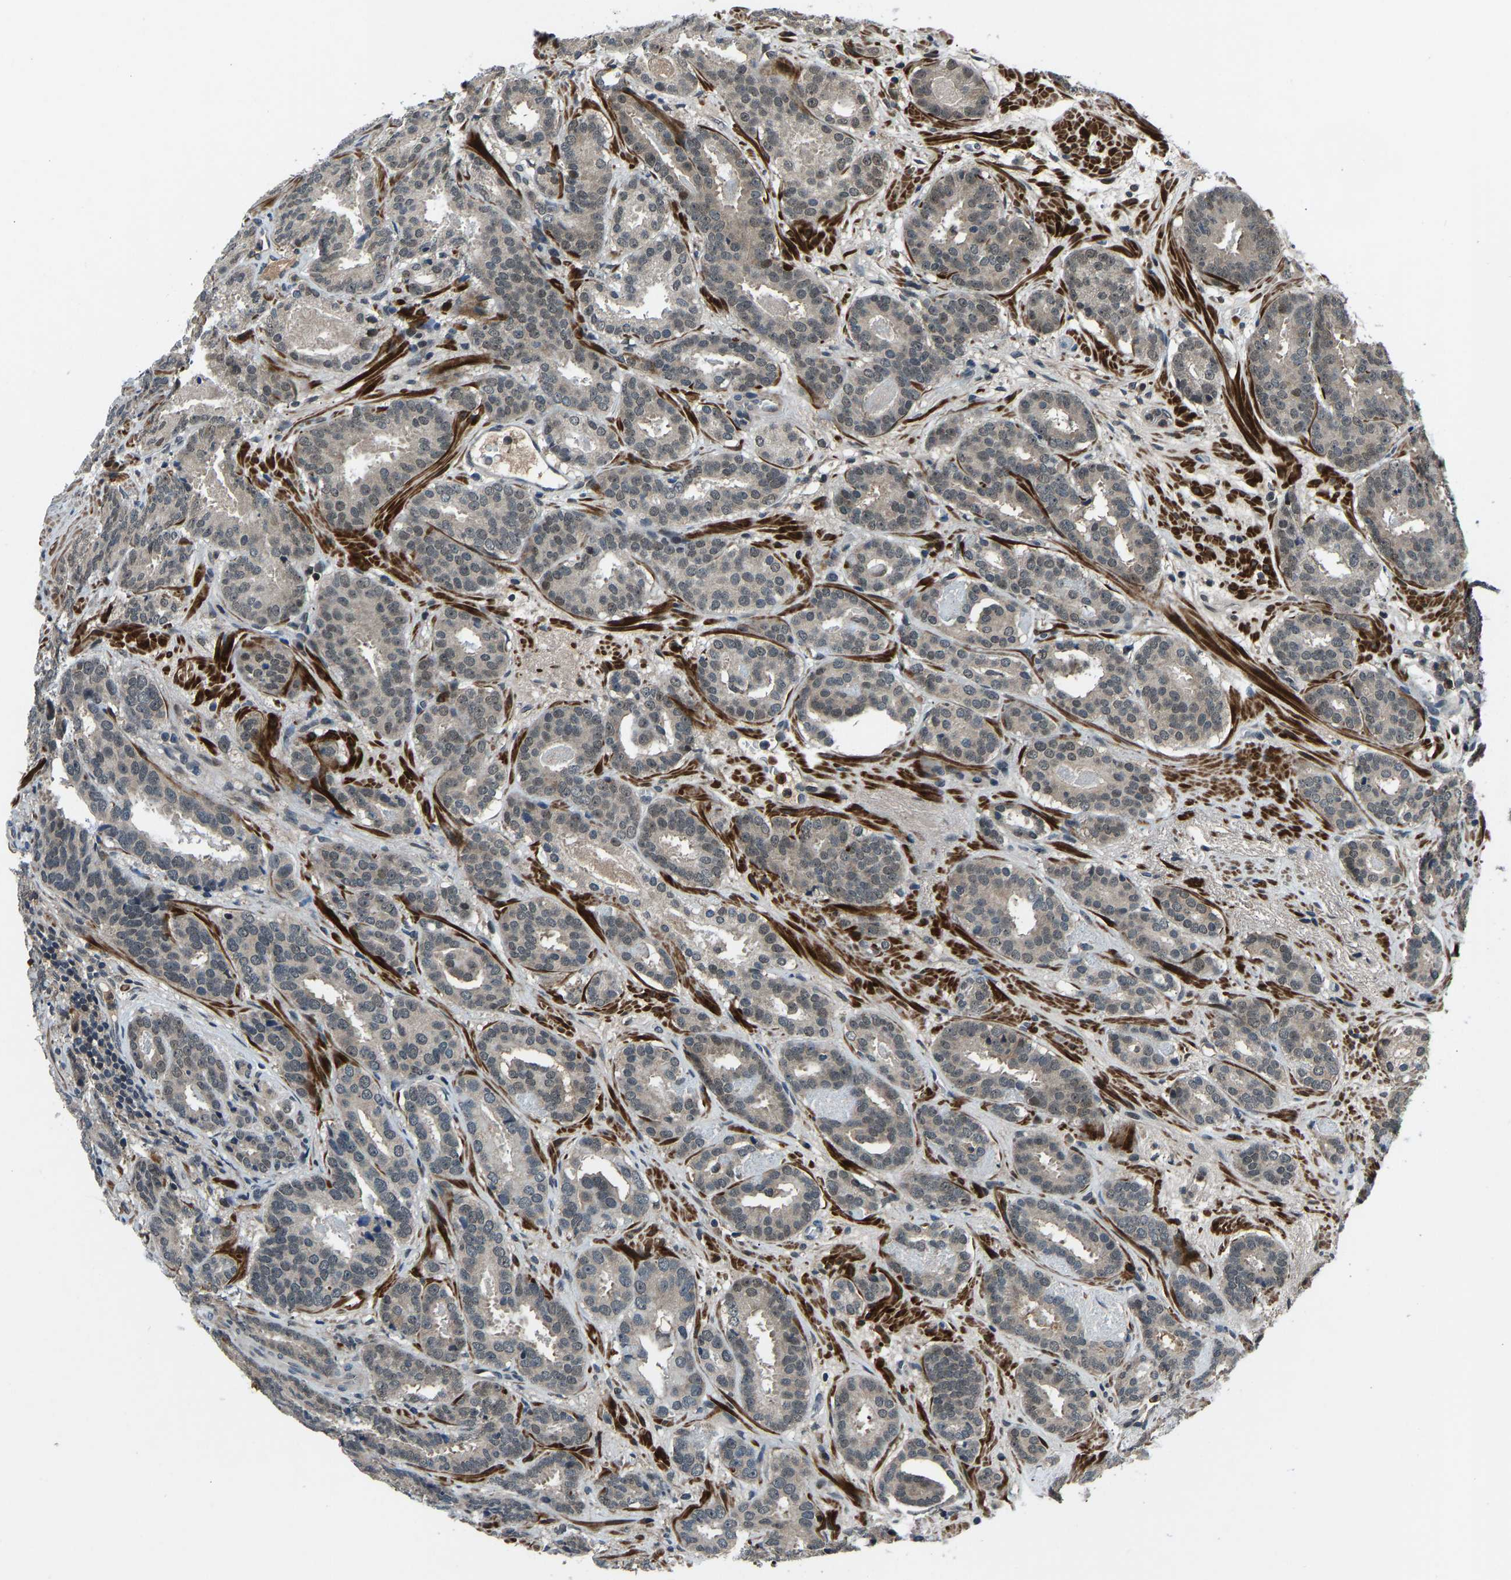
{"staining": {"intensity": "weak", "quantity": ">75%", "location": "nuclear"}, "tissue": "prostate cancer", "cell_type": "Tumor cells", "image_type": "cancer", "snomed": [{"axis": "morphology", "description": "Adenocarcinoma, Low grade"}, {"axis": "topography", "description": "Prostate"}], "caption": "IHC histopathology image of neoplastic tissue: prostate cancer (low-grade adenocarcinoma) stained using immunohistochemistry (IHC) demonstrates low levels of weak protein expression localized specifically in the nuclear of tumor cells, appearing as a nuclear brown color.", "gene": "RLIM", "patient": {"sex": "male", "age": 69}}